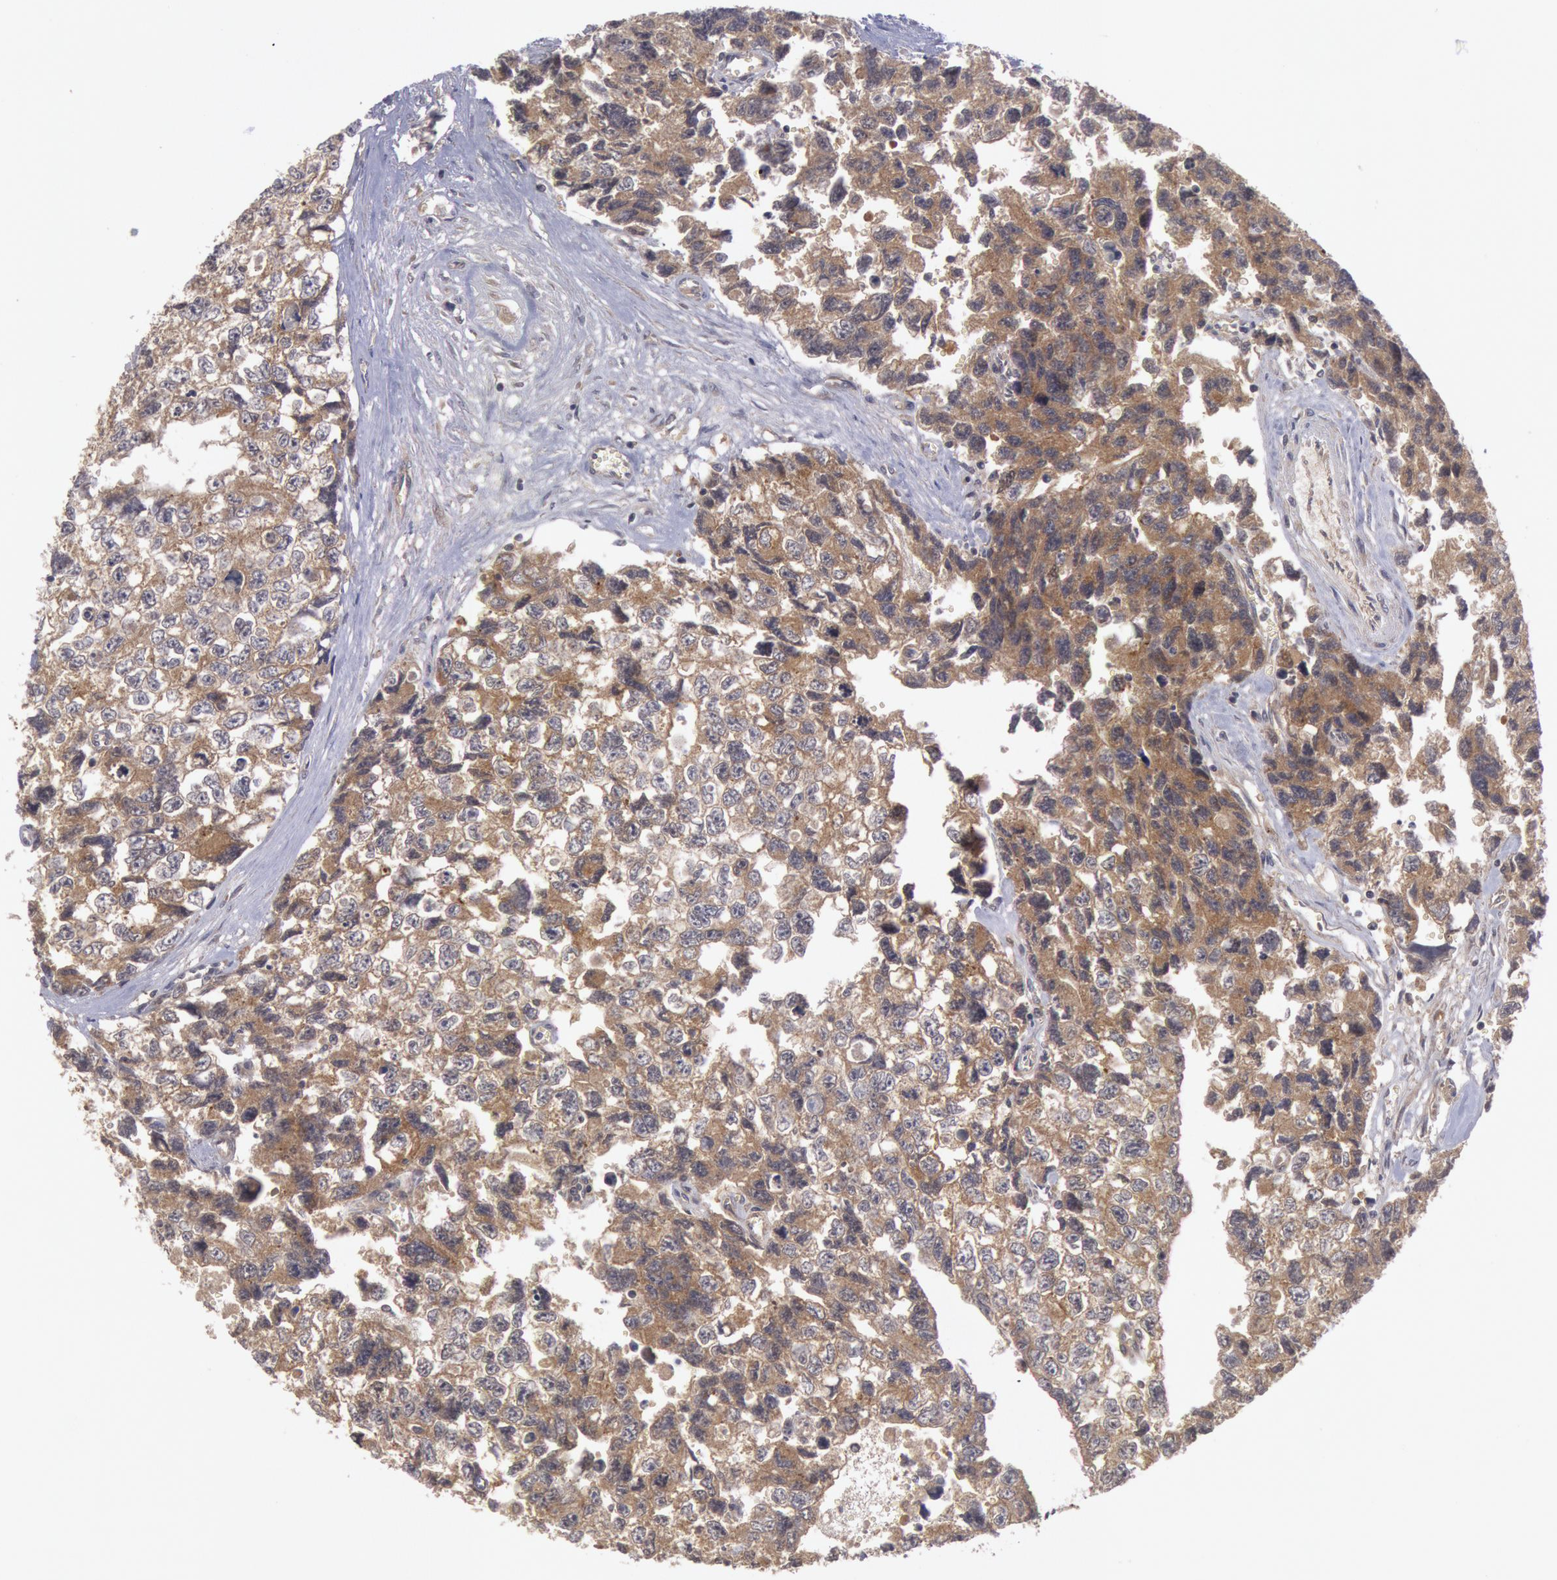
{"staining": {"intensity": "moderate", "quantity": ">75%", "location": "cytoplasmic/membranous"}, "tissue": "testis cancer", "cell_type": "Tumor cells", "image_type": "cancer", "snomed": [{"axis": "morphology", "description": "Carcinoma, Embryonal, NOS"}, {"axis": "topography", "description": "Testis"}], "caption": "Immunohistochemical staining of human testis embryonal carcinoma shows moderate cytoplasmic/membranous protein staining in about >75% of tumor cells.", "gene": "BRAF", "patient": {"sex": "male", "age": 31}}